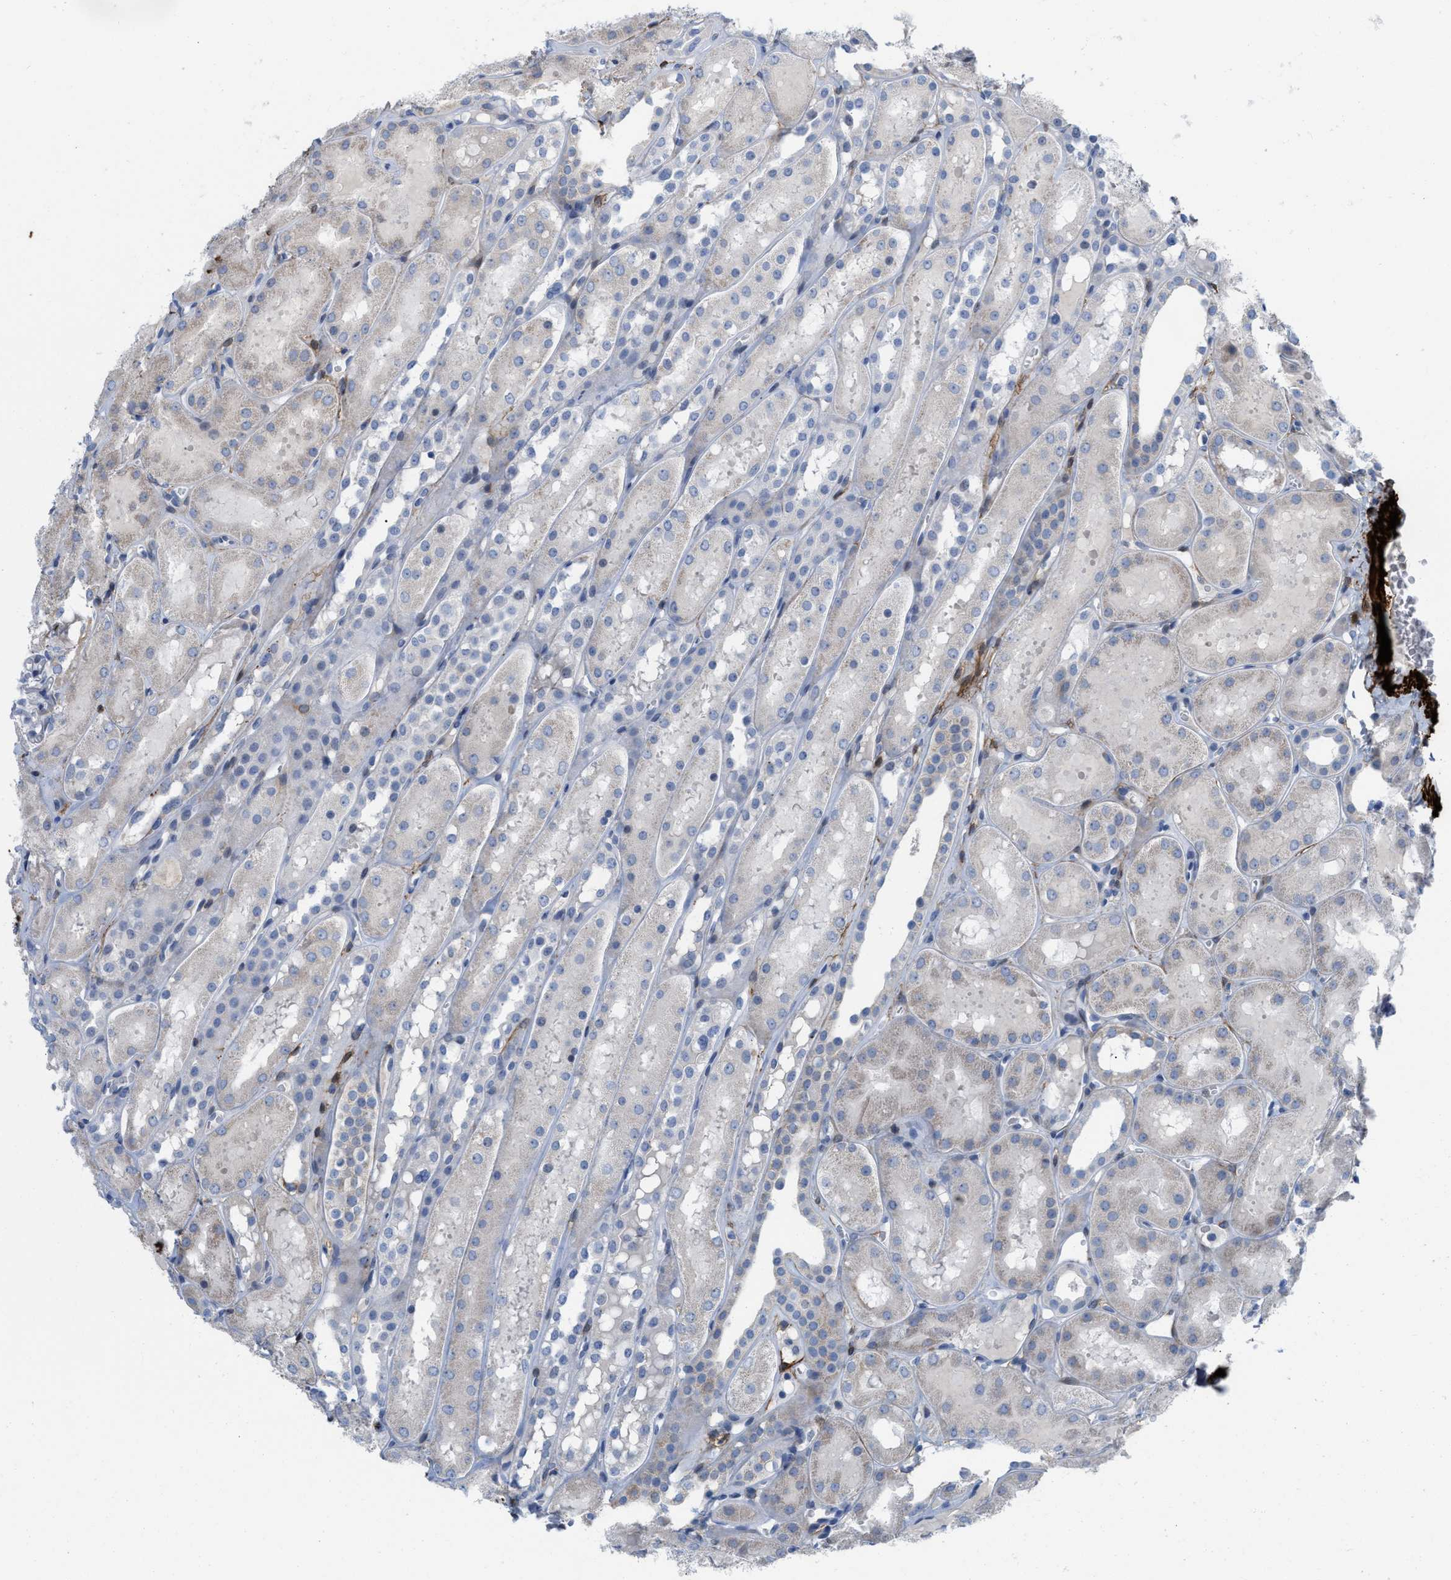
{"staining": {"intensity": "negative", "quantity": "none", "location": "none"}, "tissue": "kidney", "cell_type": "Cells in glomeruli", "image_type": "normal", "snomed": [{"axis": "morphology", "description": "Normal tissue, NOS"}, {"axis": "topography", "description": "Kidney"}, {"axis": "topography", "description": "Urinary bladder"}], "caption": "IHC micrograph of benign kidney: kidney stained with DAB exhibits no significant protein staining in cells in glomeruli.", "gene": "TAGLN", "patient": {"sex": "male", "age": 16}}